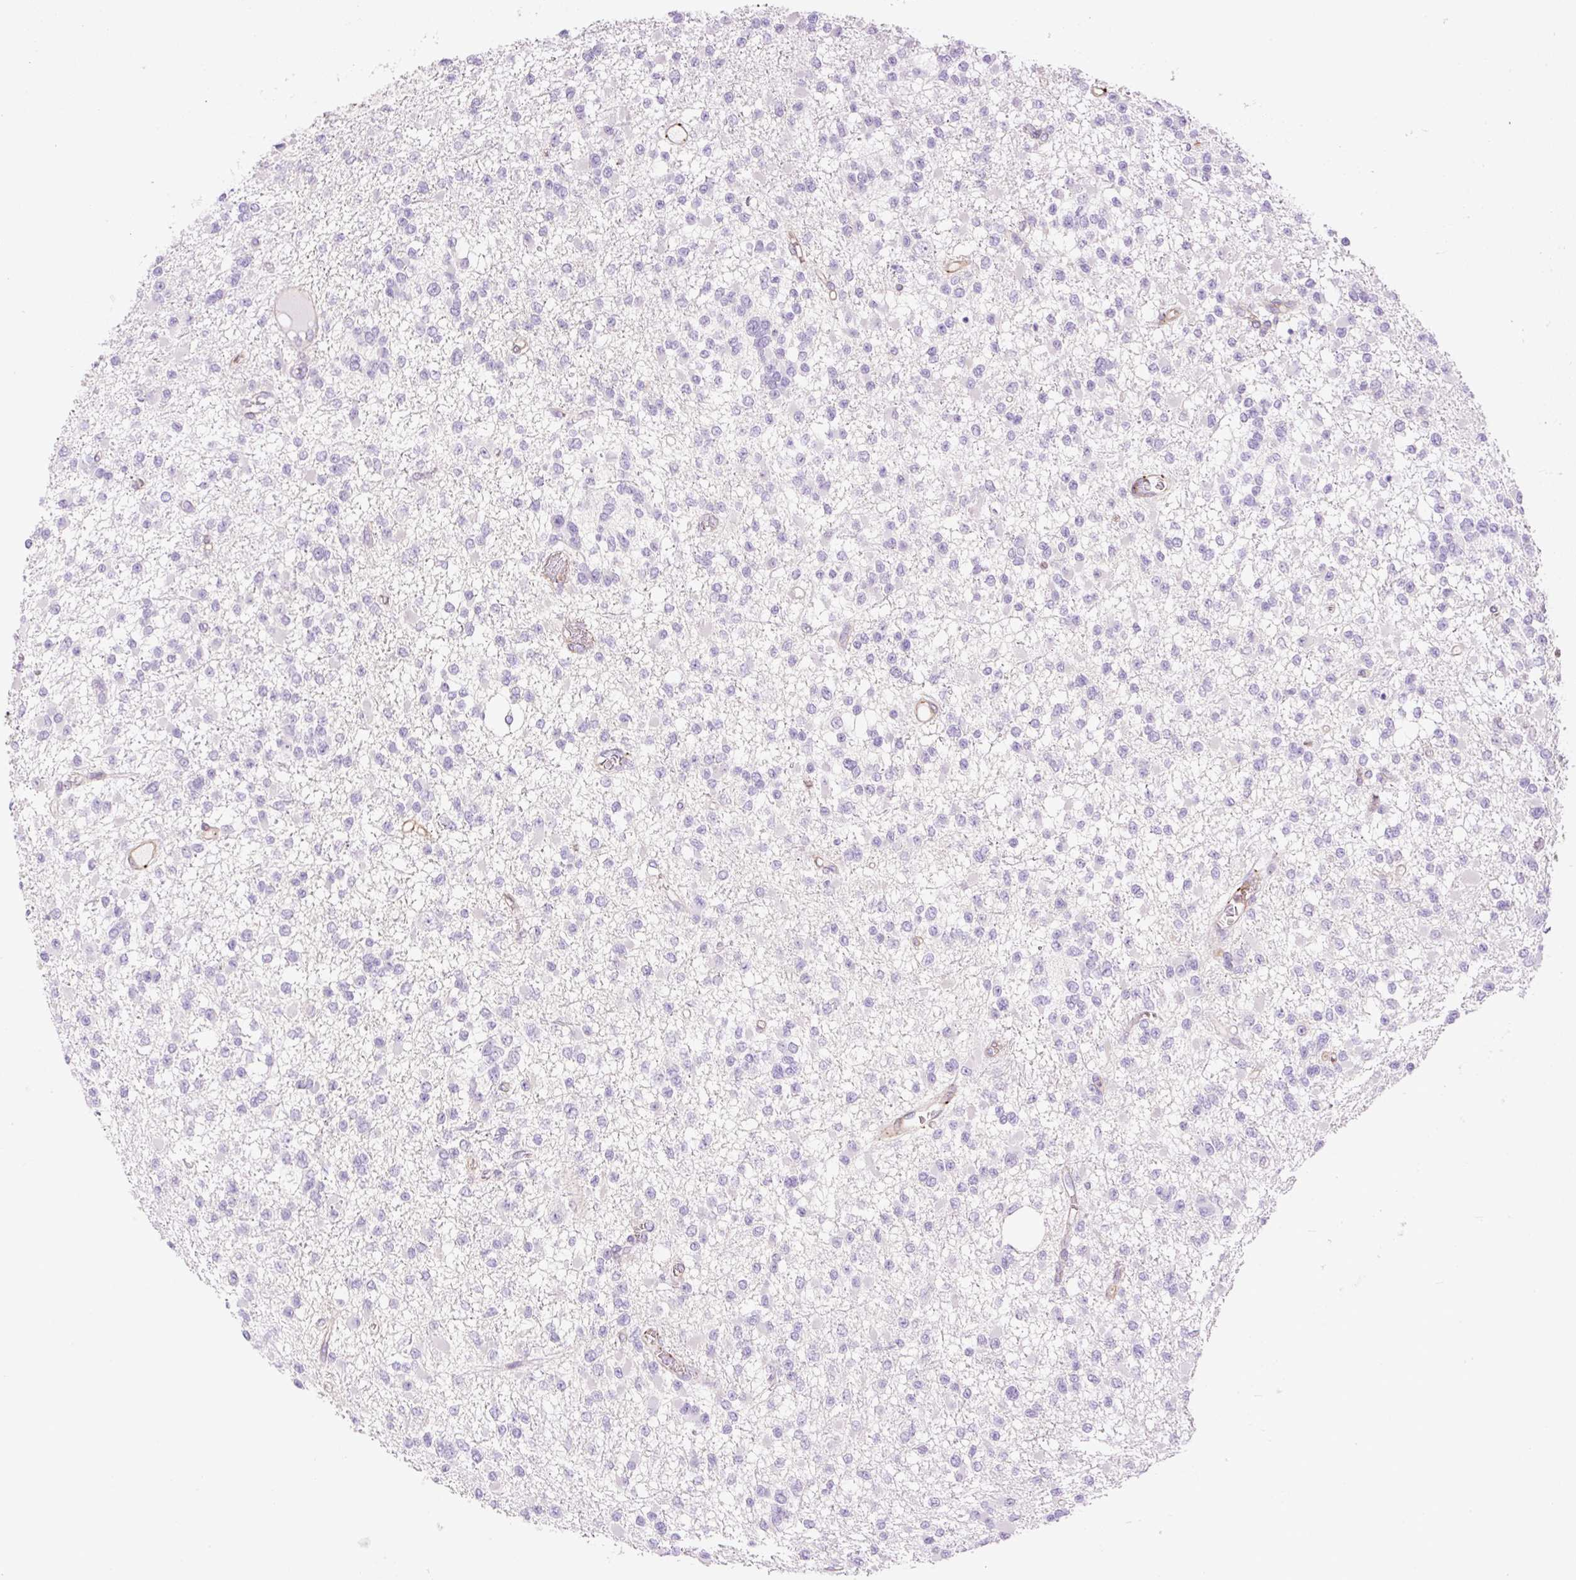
{"staining": {"intensity": "negative", "quantity": "none", "location": "none"}, "tissue": "glioma", "cell_type": "Tumor cells", "image_type": "cancer", "snomed": [{"axis": "morphology", "description": "Glioma, malignant, Low grade"}, {"axis": "topography", "description": "Brain"}], "caption": "Micrograph shows no significant protein staining in tumor cells of malignant low-grade glioma.", "gene": "EHD3", "patient": {"sex": "female", "age": 22}}